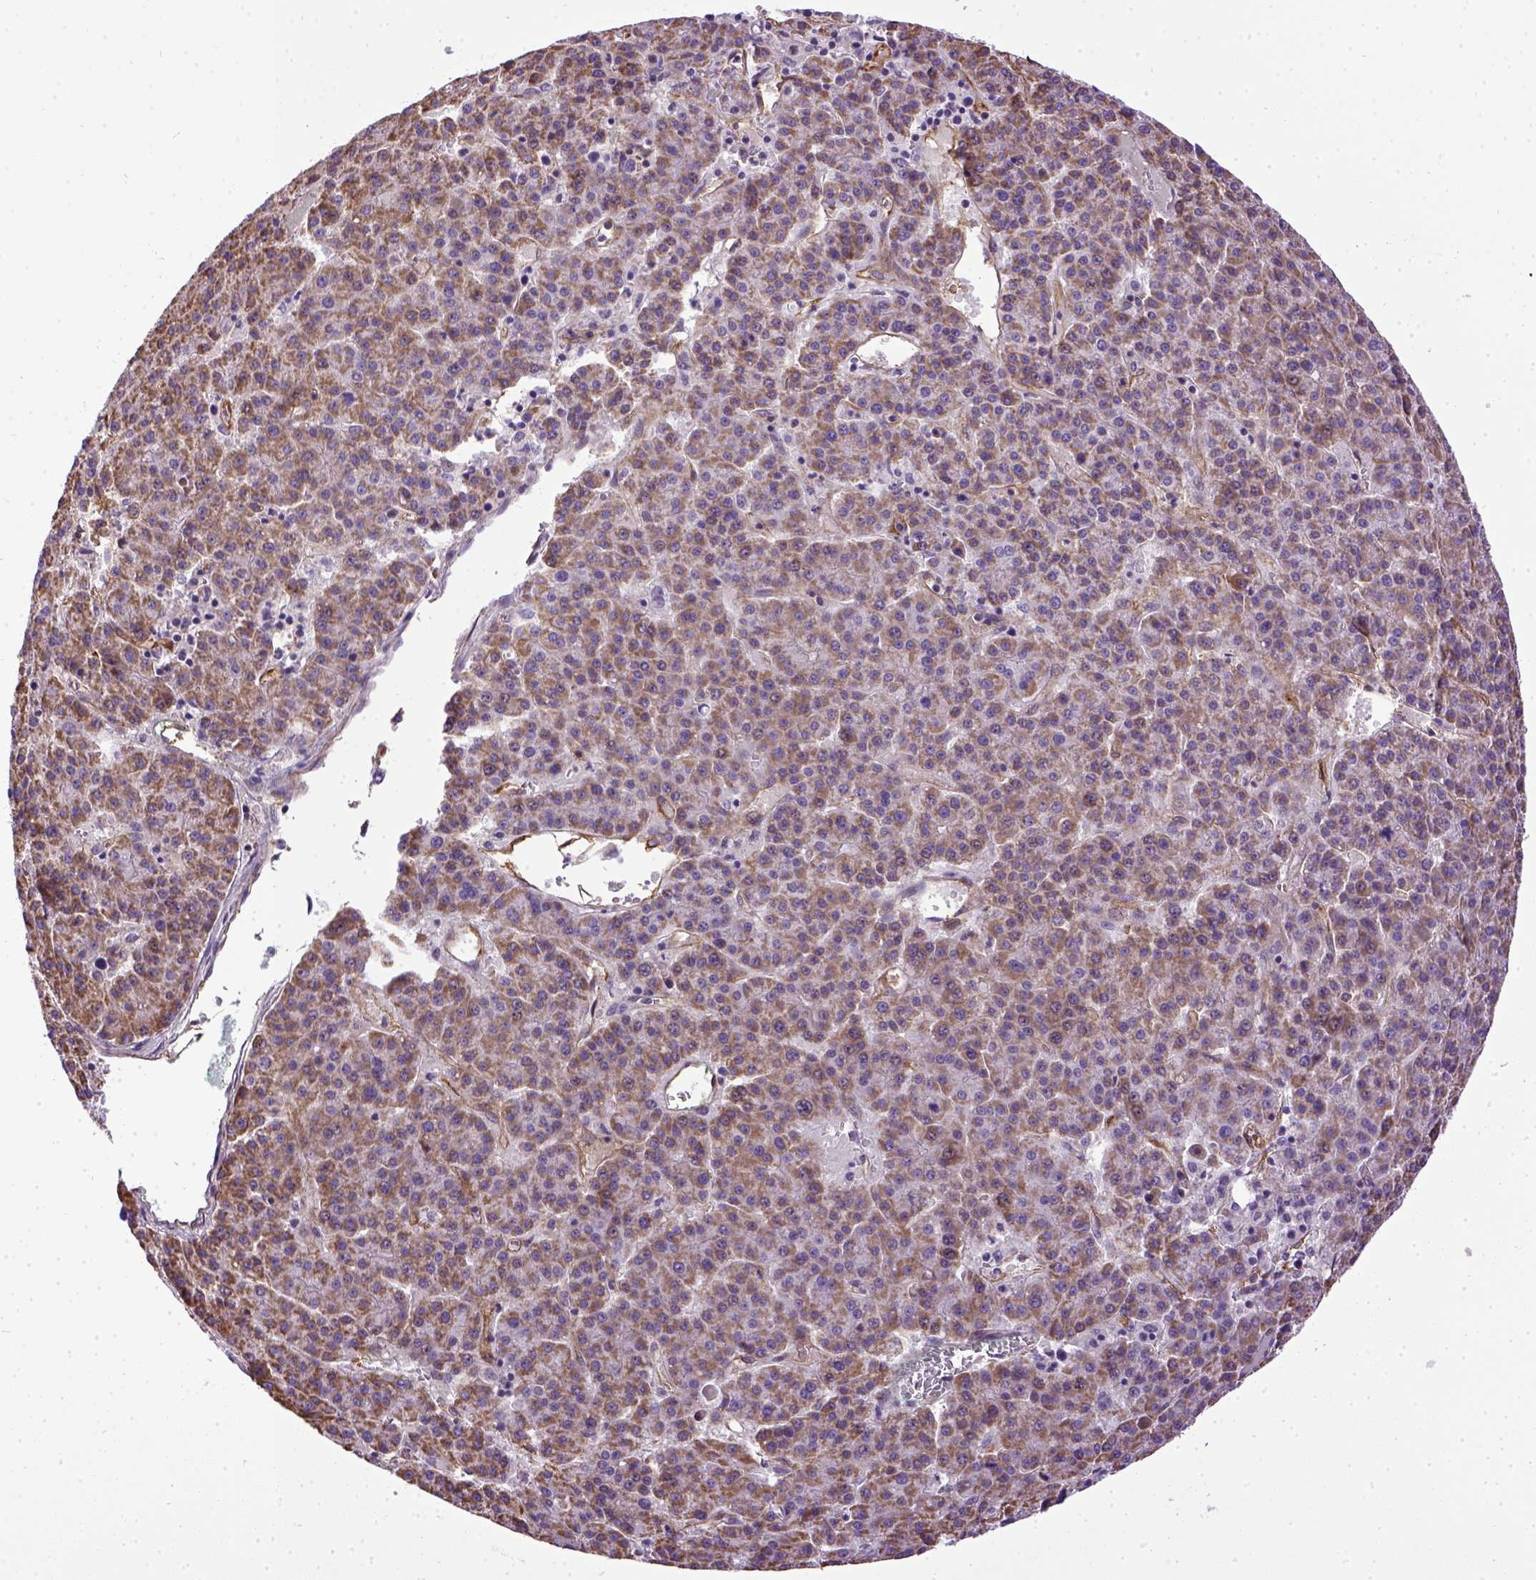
{"staining": {"intensity": "moderate", "quantity": ">75%", "location": "cytoplasmic/membranous"}, "tissue": "liver cancer", "cell_type": "Tumor cells", "image_type": "cancer", "snomed": [{"axis": "morphology", "description": "Carcinoma, Hepatocellular, NOS"}, {"axis": "topography", "description": "Liver"}], "caption": "This image demonstrates liver cancer (hepatocellular carcinoma) stained with immunohistochemistry (IHC) to label a protein in brown. The cytoplasmic/membranous of tumor cells show moderate positivity for the protein. Nuclei are counter-stained blue.", "gene": "ENG", "patient": {"sex": "female", "age": 58}}